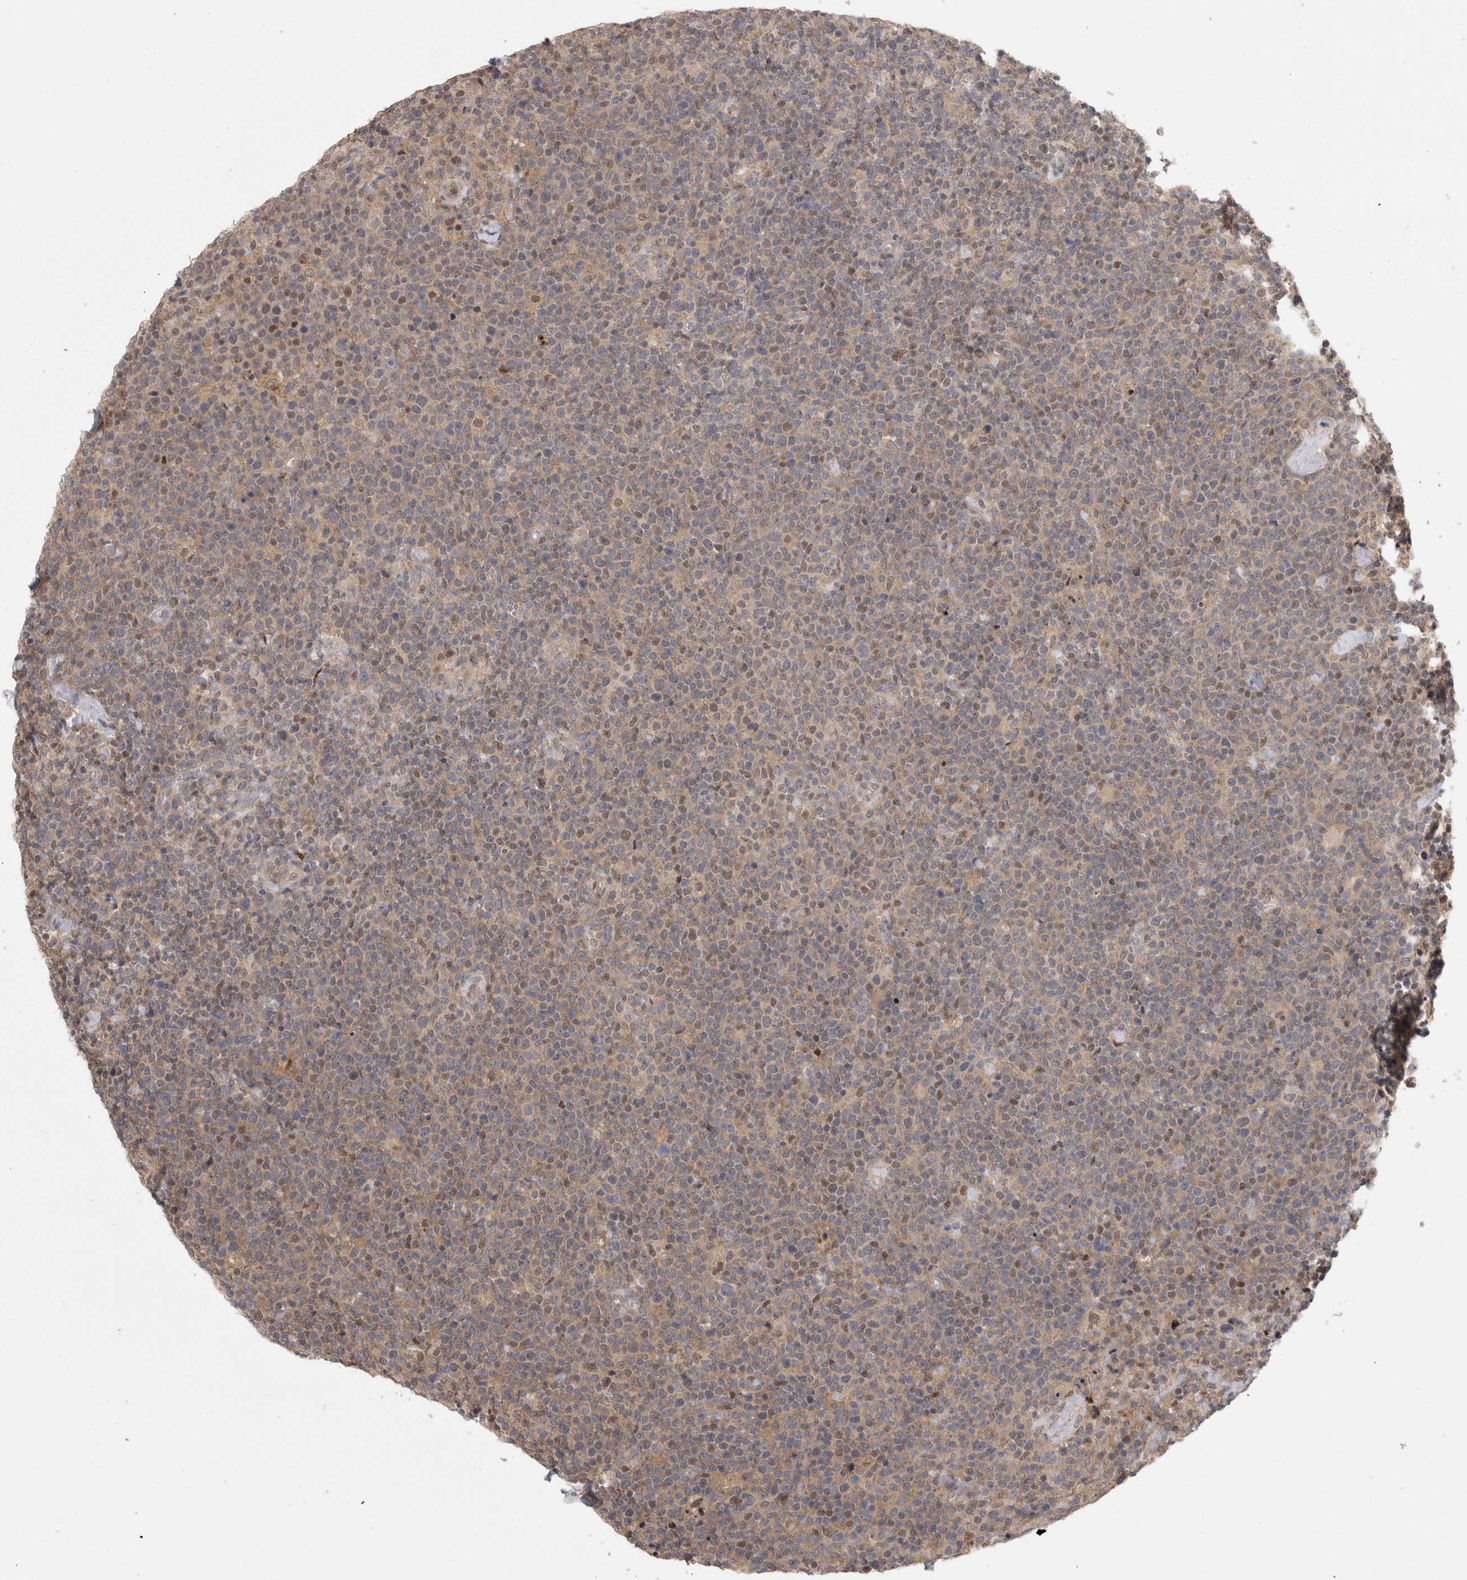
{"staining": {"intensity": "weak", "quantity": "<25%", "location": "nuclear"}, "tissue": "lymphoma", "cell_type": "Tumor cells", "image_type": "cancer", "snomed": [{"axis": "morphology", "description": "Malignant lymphoma, non-Hodgkin's type, High grade"}, {"axis": "topography", "description": "Lymph node"}], "caption": "IHC image of lymphoma stained for a protein (brown), which displays no expression in tumor cells.", "gene": "PIGP", "patient": {"sex": "male", "age": 61}}